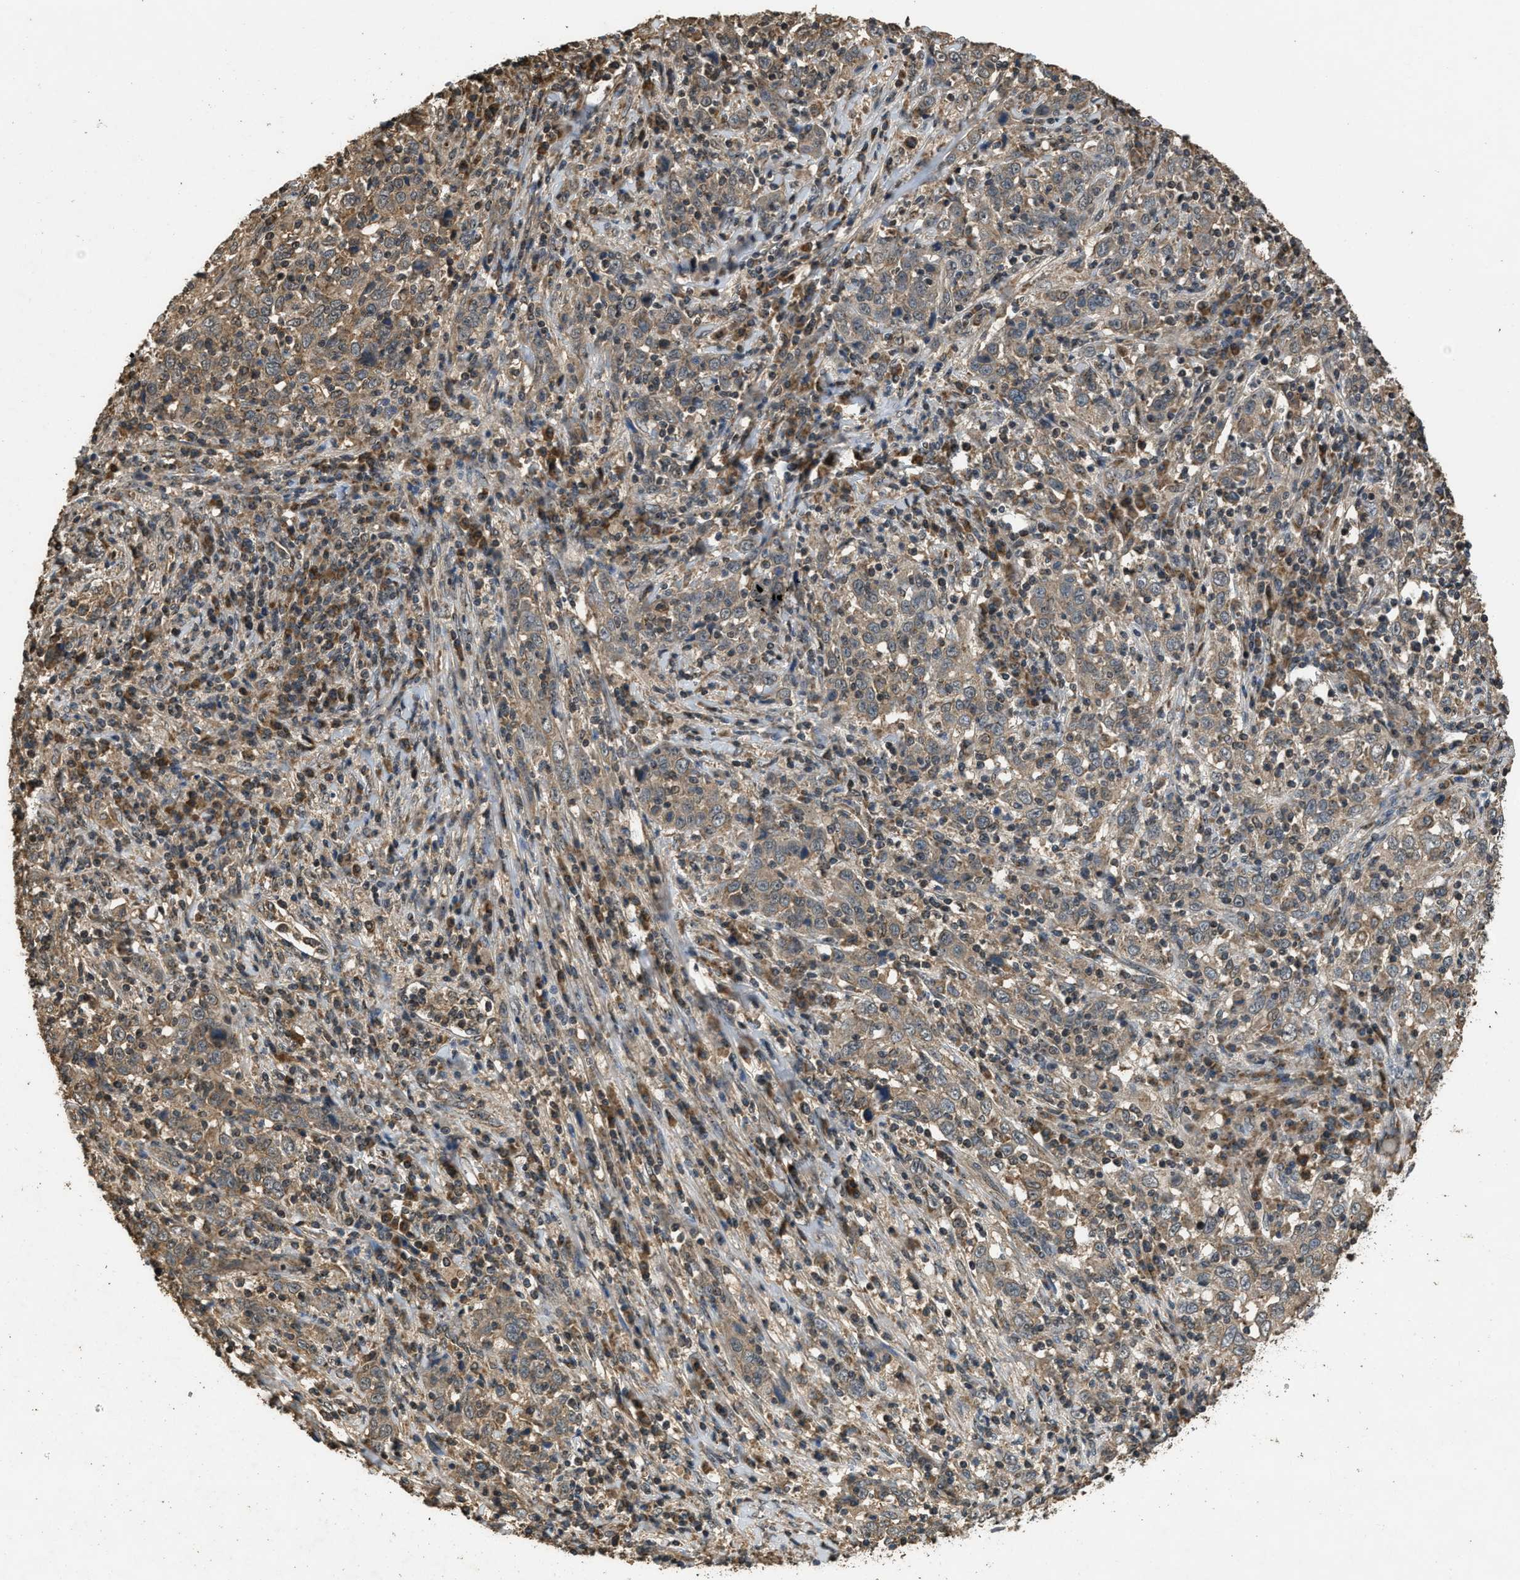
{"staining": {"intensity": "weak", "quantity": ">75%", "location": "cytoplasmic/membranous"}, "tissue": "cervical cancer", "cell_type": "Tumor cells", "image_type": "cancer", "snomed": [{"axis": "morphology", "description": "Squamous cell carcinoma, NOS"}, {"axis": "topography", "description": "Cervix"}], "caption": "Squamous cell carcinoma (cervical) stained for a protein (brown) shows weak cytoplasmic/membranous positive expression in about >75% of tumor cells.", "gene": "DENND6B", "patient": {"sex": "female", "age": 46}}